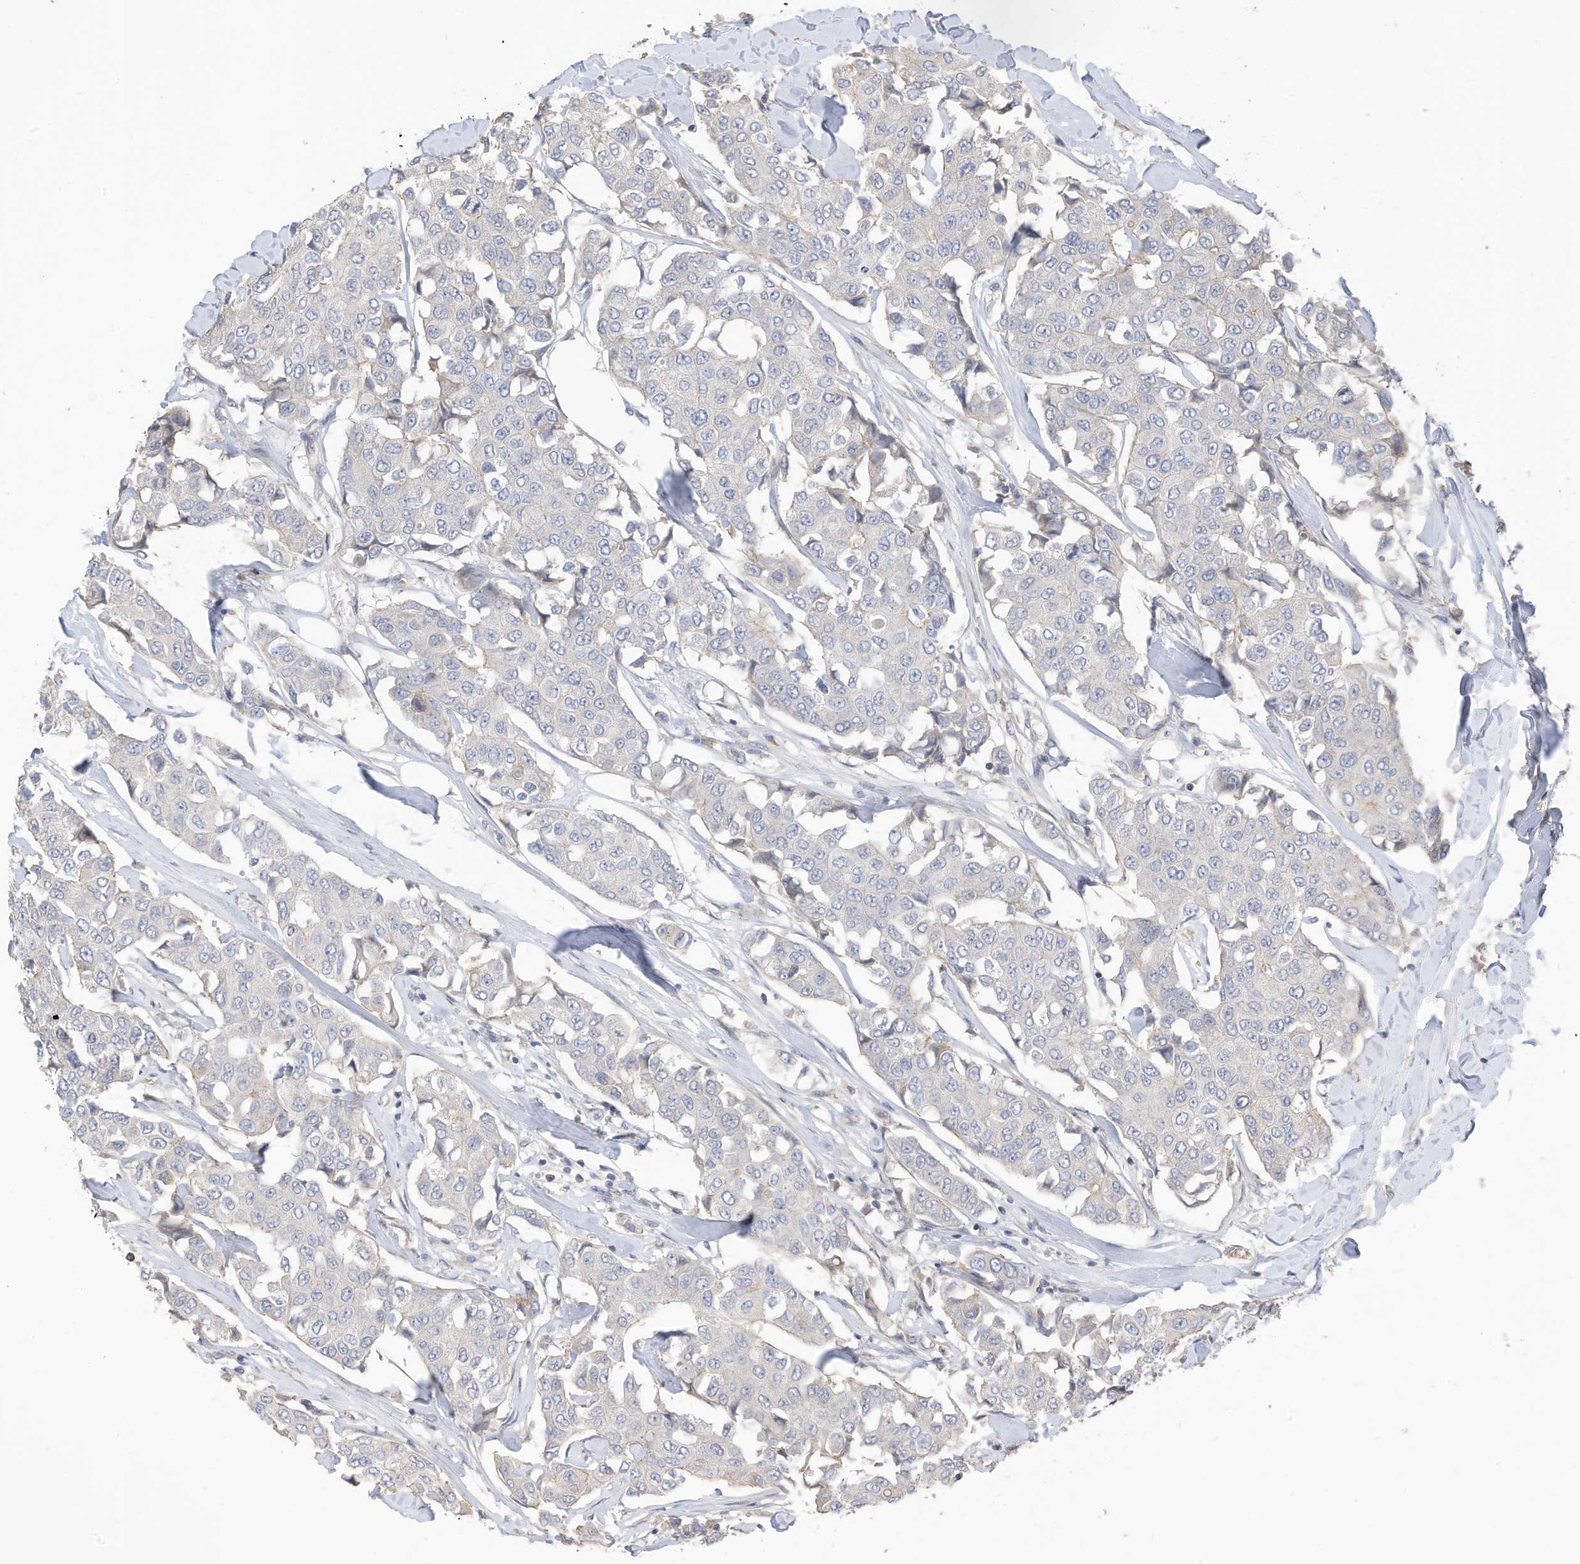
{"staining": {"intensity": "negative", "quantity": "none", "location": "none"}, "tissue": "breast cancer", "cell_type": "Tumor cells", "image_type": "cancer", "snomed": [{"axis": "morphology", "description": "Duct carcinoma"}, {"axis": "topography", "description": "Breast"}], "caption": "Photomicrograph shows no significant protein positivity in tumor cells of breast cancer (intraductal carcinoma).", "gene": "REC8", "patient": {"sex": "female", "age": 80}}